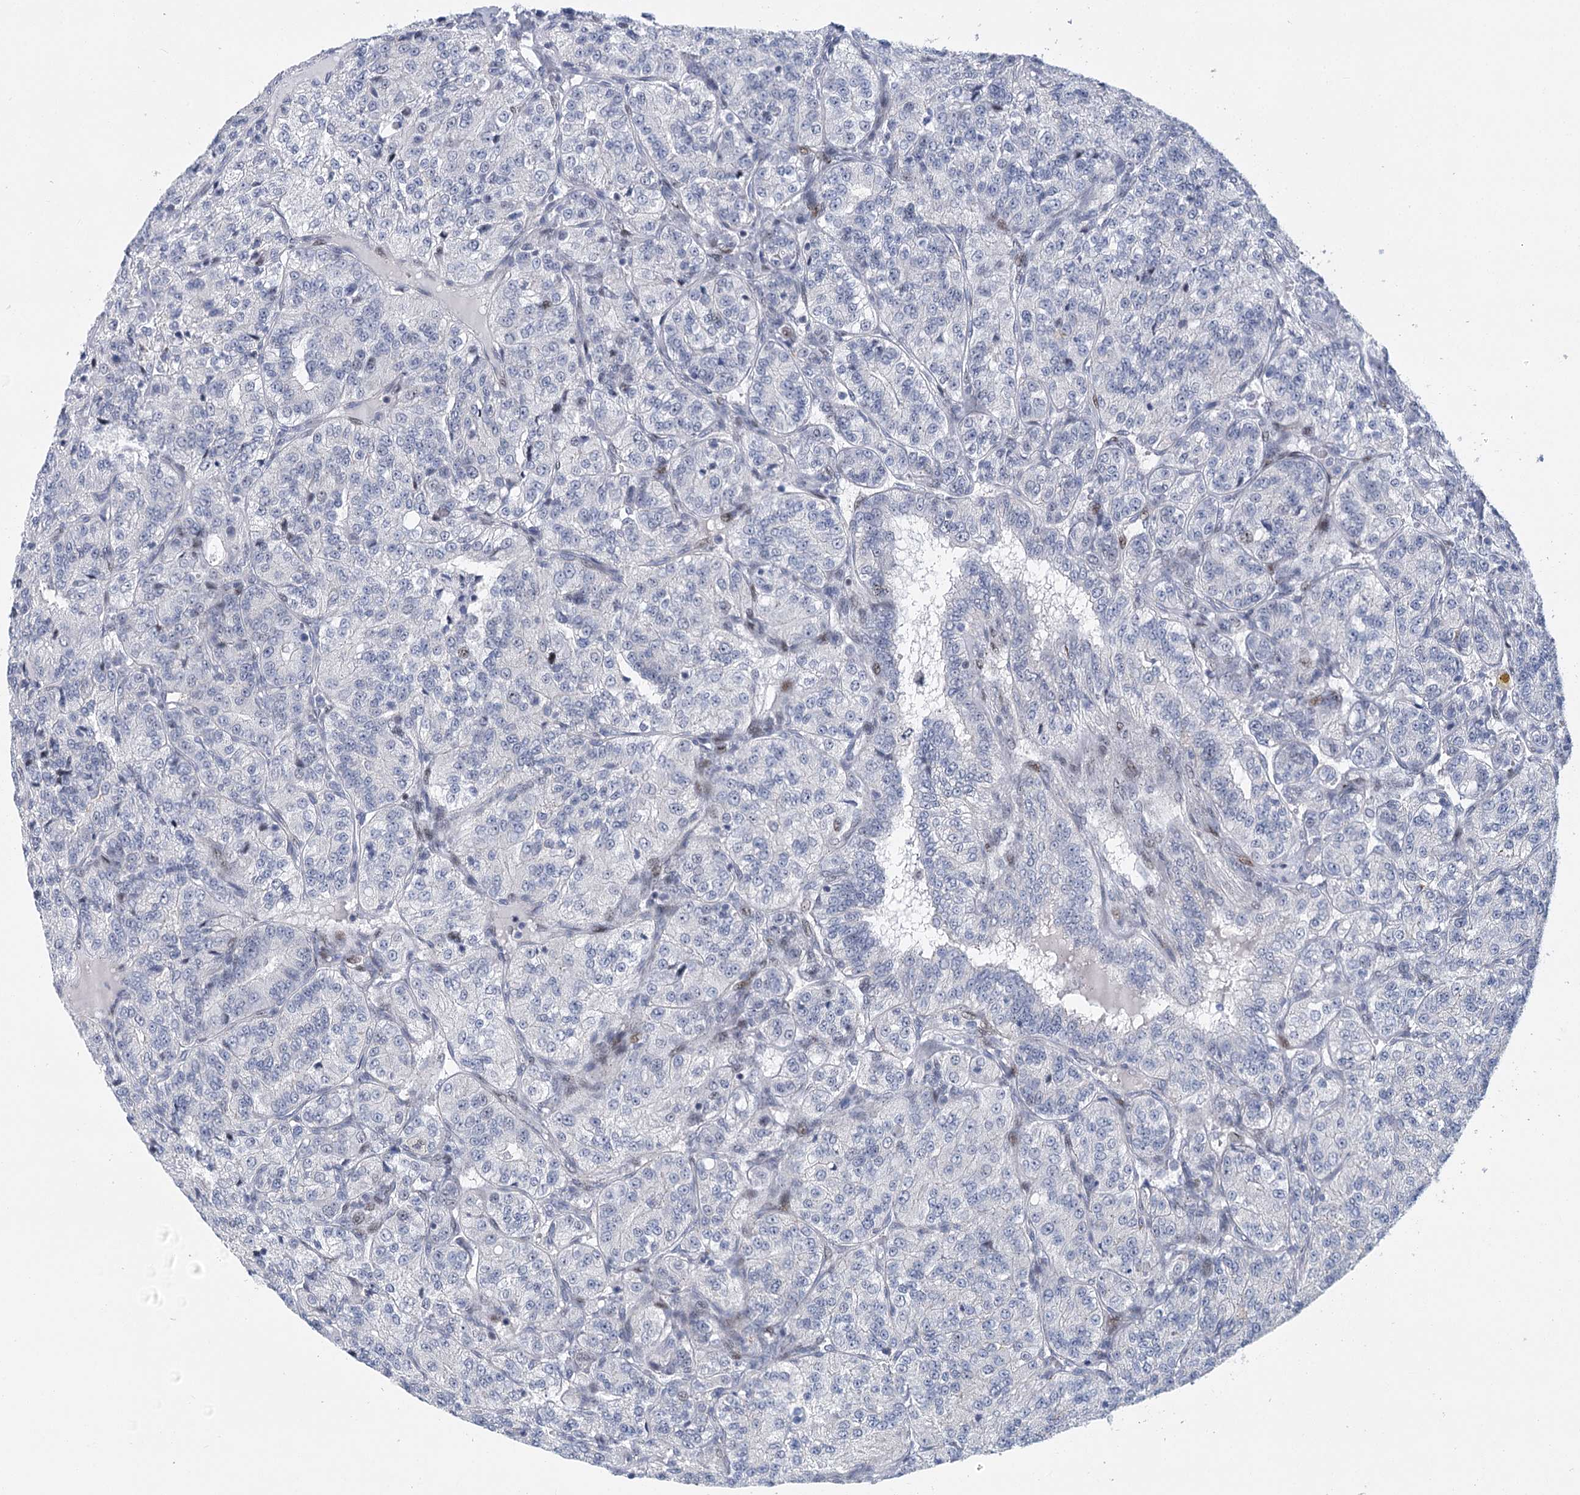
{"staining": {"intensity": "negative", "quantity": "none", "location": "none"}, "tissue": "renal cancer", "cell_type": "Tumor cells", "image_type": "cancer", "snomed": [{"axis": "morphology", "description": "Adenocarcinoma, NOS"}, {"axis": "topography", "description": "Kidney"}], "caption": "Immunohistochemical staining of human renal cancer (adenocarcinoma) reveals no significant staining in tumor cells.", "gene": "CAMTA1", "patient": {"sex": "female", "age": 63}}